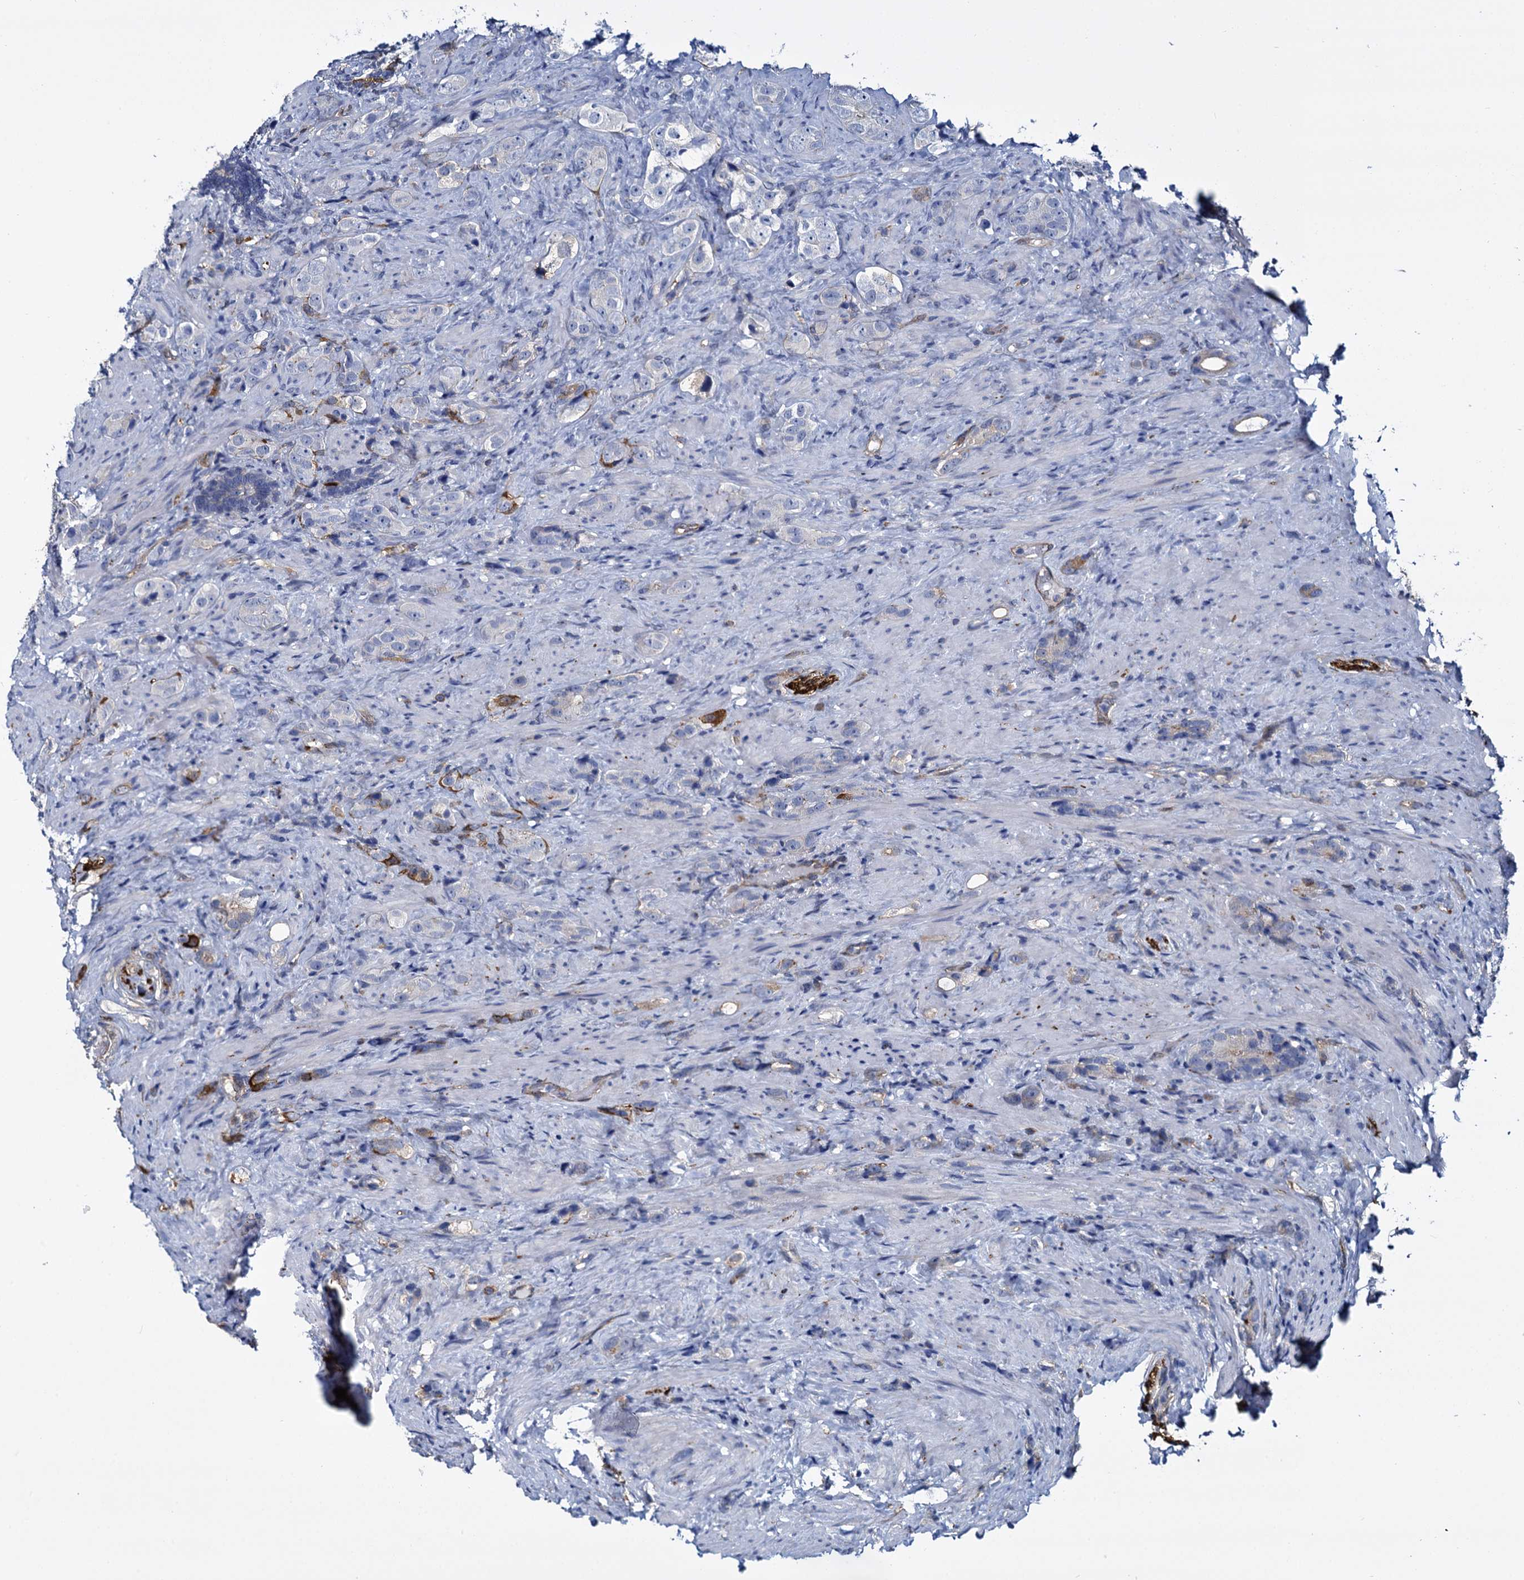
{"staining": {"intensity": "negative", "quantity": "none", "location": "none"}, "tissue": "prostate cancer", "cell_type": "Tumor cells", "image_type": "cancer", "snomed": [{"axis": "morphology", "description": "Adenocarcinoma, High grade"}, {"axis": "topography", "description": "Prostate"}], "caption": "IHC micrograph of neoplastic tissue: prostate cancer stained with DAB (3,3'-diaminobenzidine) reveals no significant protein expression in tumor cells.", "gene": "STXBP1", "patient": {"sex": "male", "age": 63}}